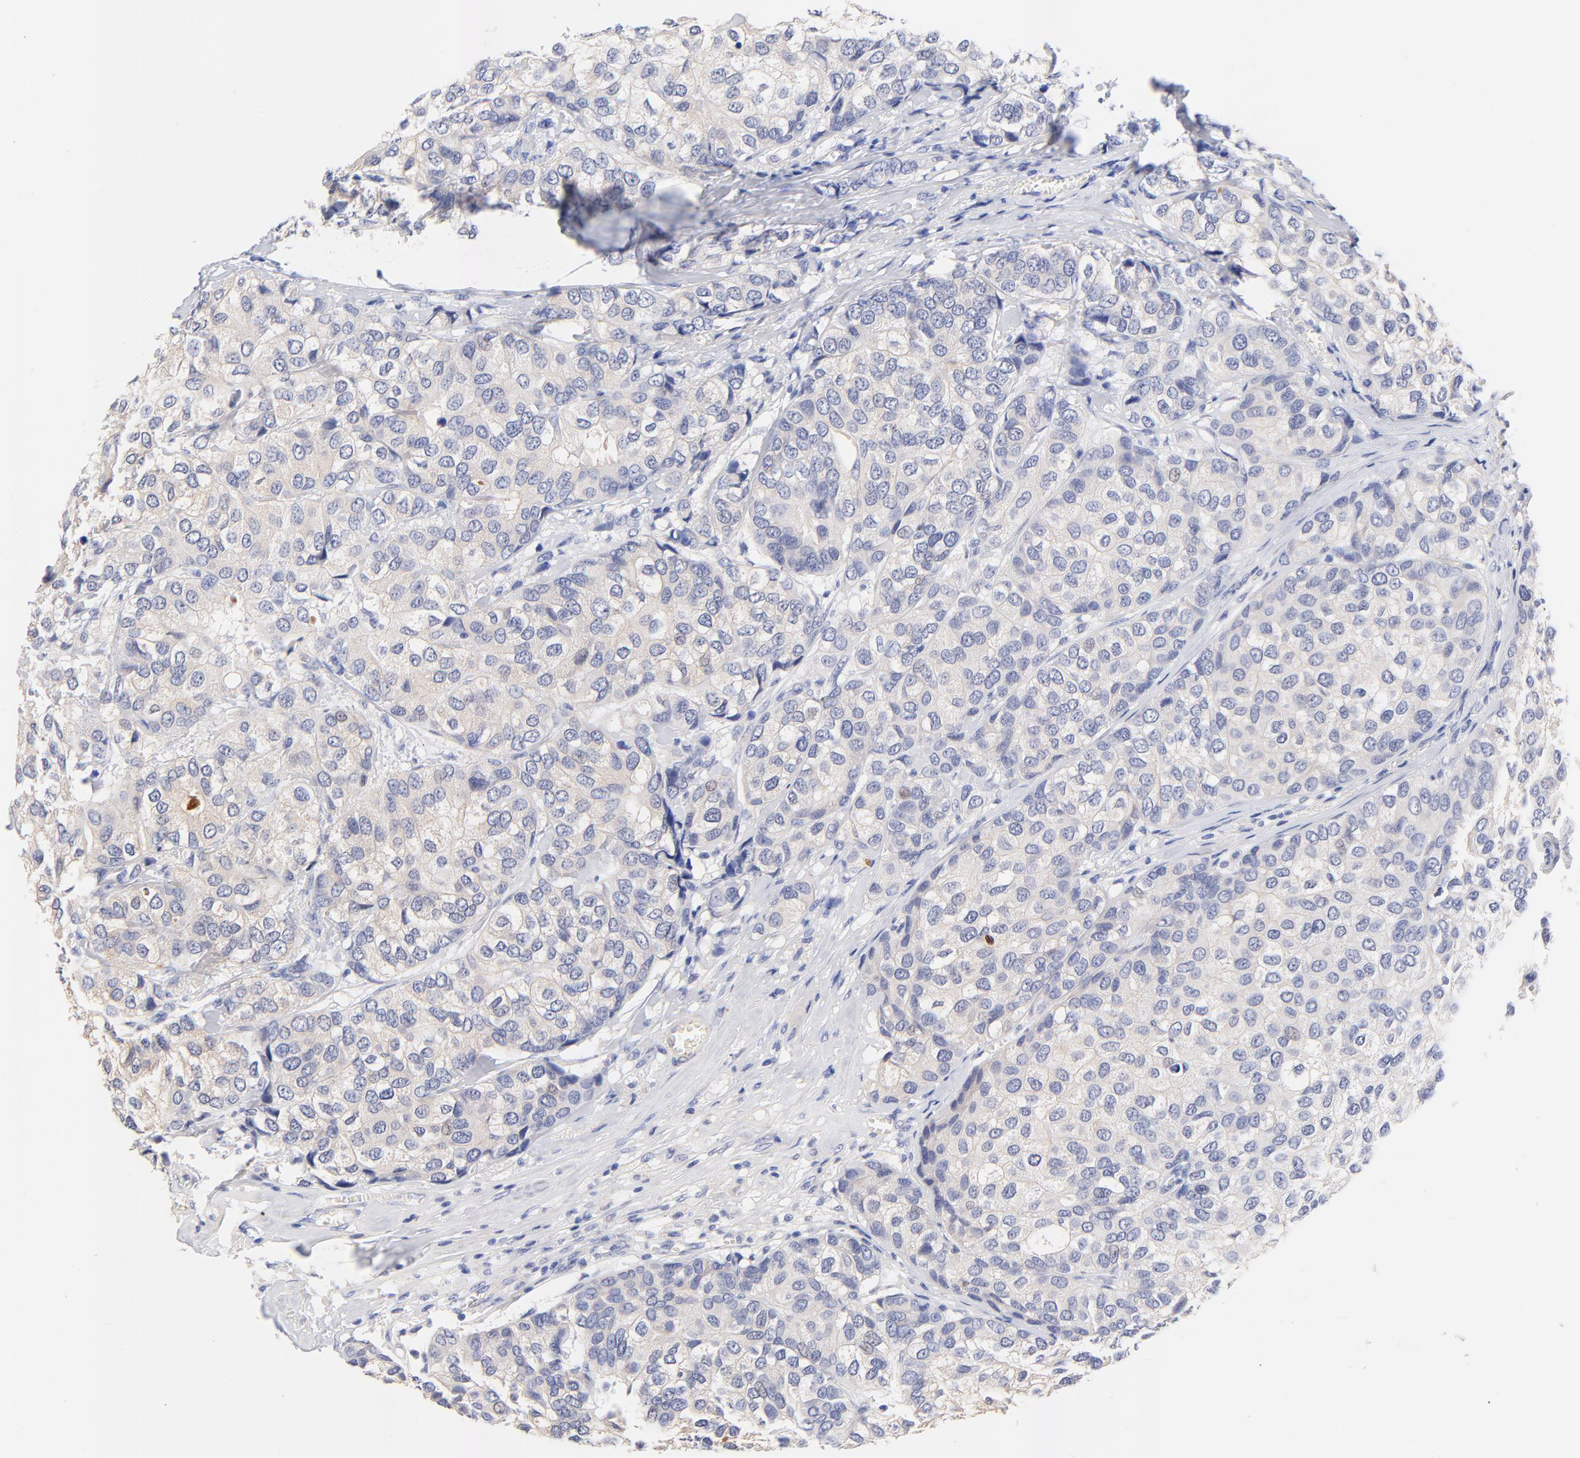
{"staining": {"intensity": "negative", "quantity": "none", "location": "none"}, "tissue": "breast cancer", "cell_type": "Tumor cells", "image_type": "cancer", "snomed": [{"axis": "morphology", "description": "Duct carcinoma"}, {"axis": "topography", "description": "Breast"}], "caption": "Human breast cancer (intraductal carcinoma) stained for a protein using immunohistochemistry displays no staining in tumor cells.", "gene": "FAM117B", "patient": {"sex": "female", "age": 68}}